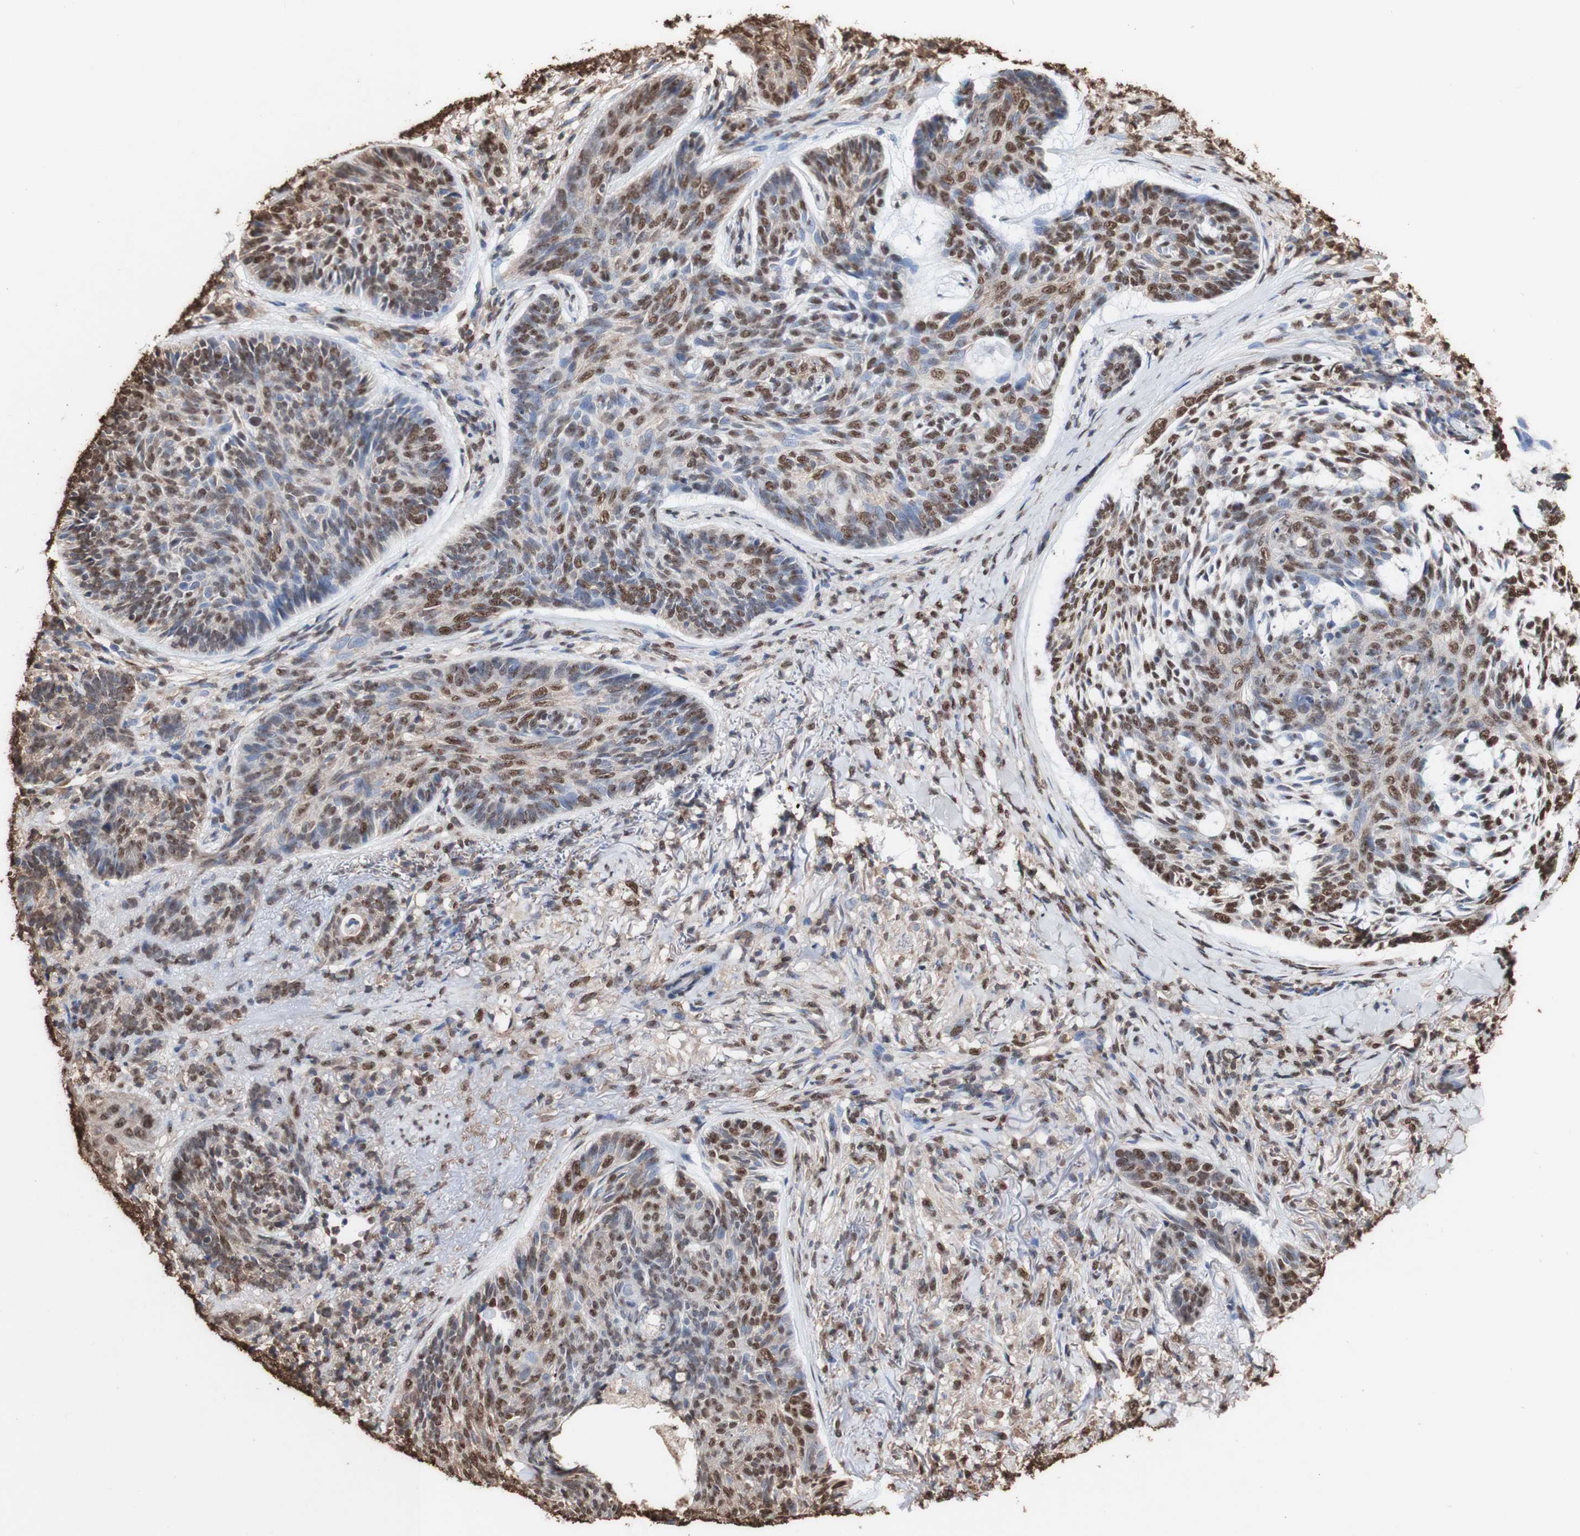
{"staining": {"intensity": "strong", "quantity": ">75%", "location": "cytoplasmic/membranous,nuclear"}, "tissue": "skin cancer", "cell_type": "Tumor cells", "image_type": "cancer", "snomed": [{"axis": "morphology", "description": "Basal cell carcinoma"}, {"axis": "topography", "description": "Skin"}], "caption": "A micrograph of basal cell carcinoma (skin) stained for a protein reveals strong cytoplasmic/membranous and nuclear brown staining in tumor cells.", "gene": "PIDD1", "patient": {"sex": "male", "age": 43}}